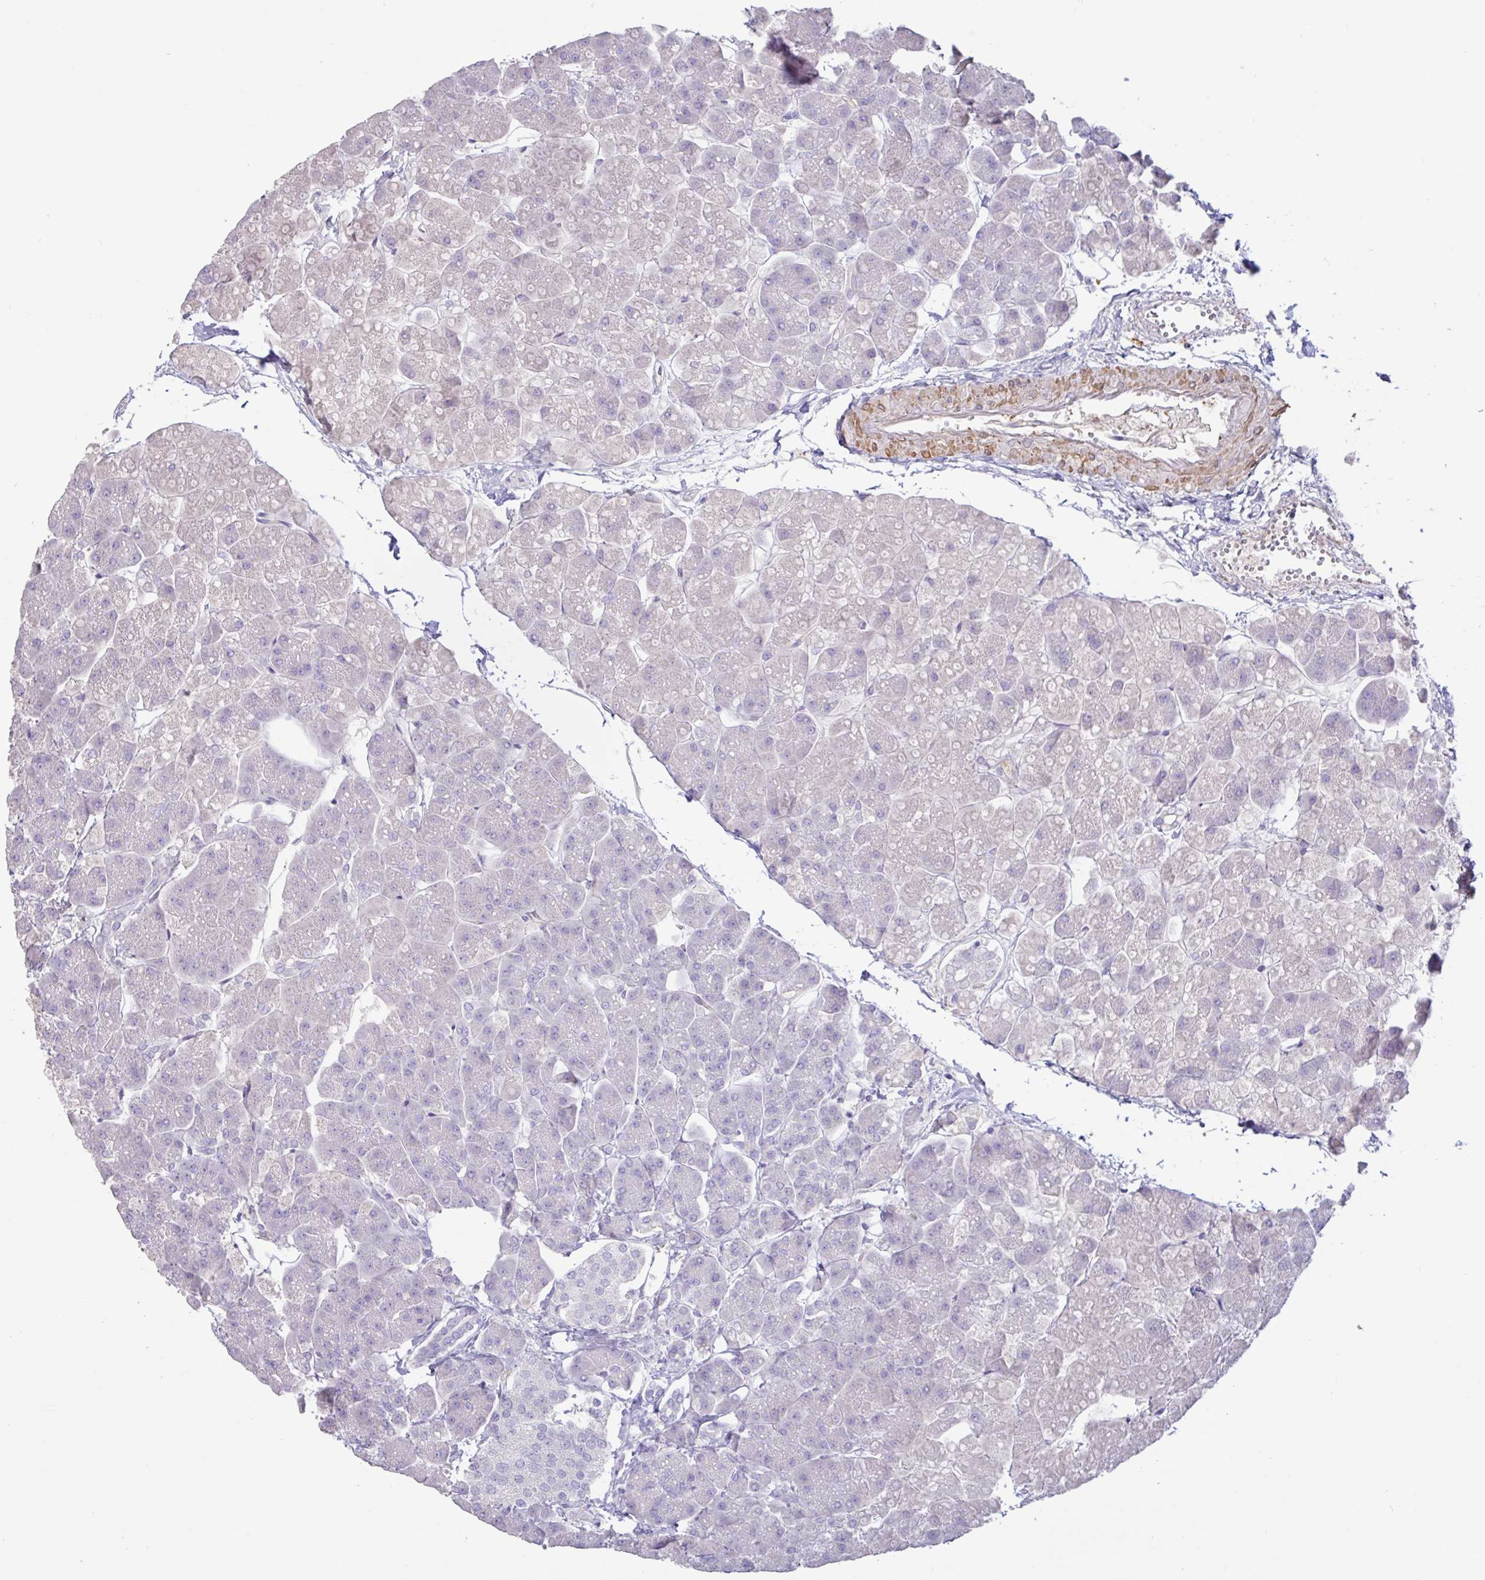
{"staining": {"intensity": "negative", "quantity": "none", "location": "none"}, "tissue": "pancreas", "cell_type": "Exocrine glandular cells", "image_type": "normal", "snomed": [{"axis": "morphology", "description": "Normal tissue, NOS"}, {"axis": "topography", "description": "Pancreas"}, {"axis": "topography", "description": "Peripheral nerve tissue"}], "caption": "High power microscopy image of an immunohistochemistry photomicrograph of normal pancreas, revealing no significant positivity in exocrine glandular cells.", "gene": "PYGM", "patient": {"sex": "male", "age": 54}}